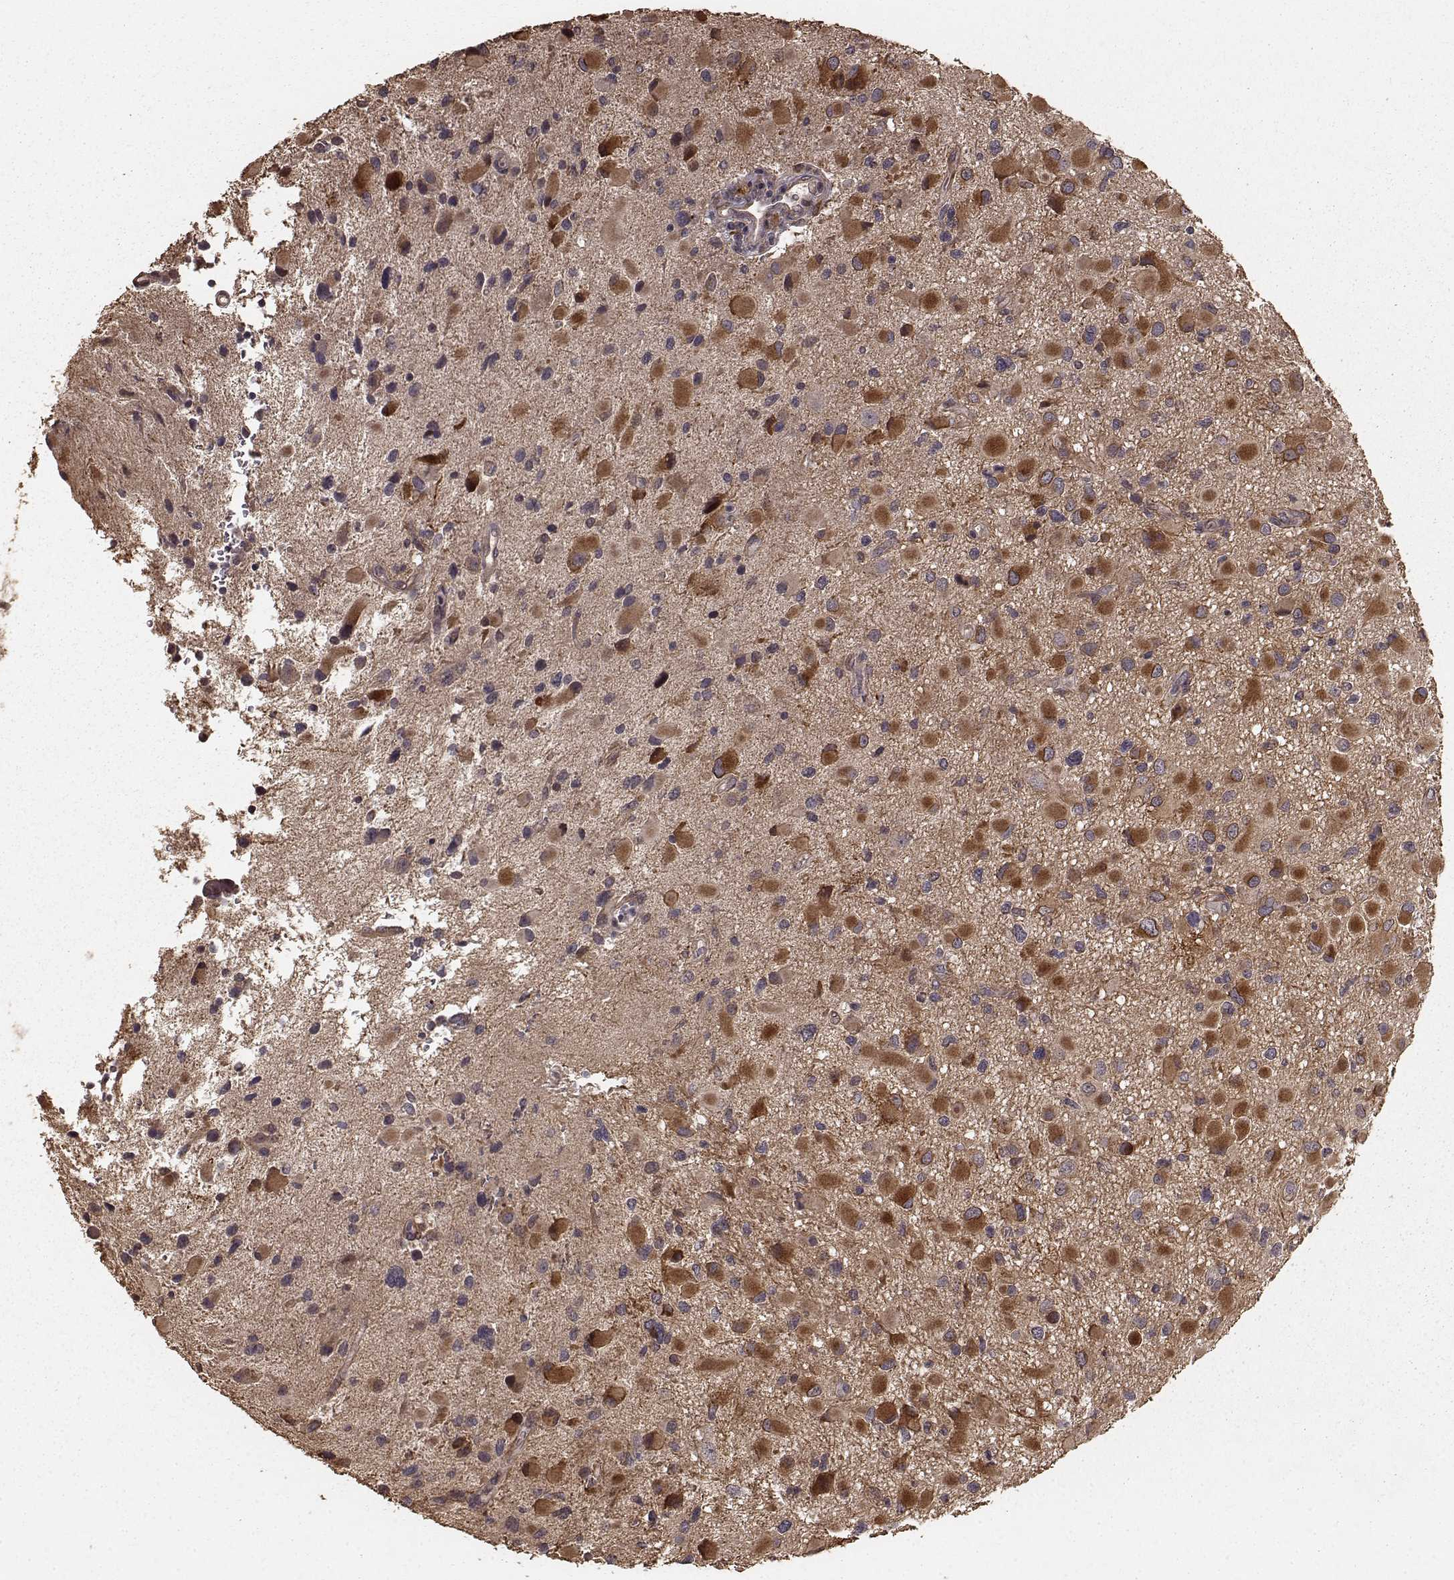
{"staining": {"intensity": "moderate", "quantity": ">75%", "location": "cytoplasmic/membranous"}, "tissue": "glioma", "cell_type": "Tumor cells", "image_type": "cancer", "snomed": [{"axis": "morphology", "description": "Glioma, malignant, Low grade"}, {"axis": "topography", "description": "Brain"}], "caption": "Immunohistochemistry (IHC) photomicrograph of neoplastic tissue: glioma stained using IHC shows medium levels of moderate protein expression localized specifically in the cytoplasmic/membranous of tumor cells, appearing as a cytoplasmic/membranous brown color.", "gene": "USP15", "patient": {"sex": "female", "age": 32}}